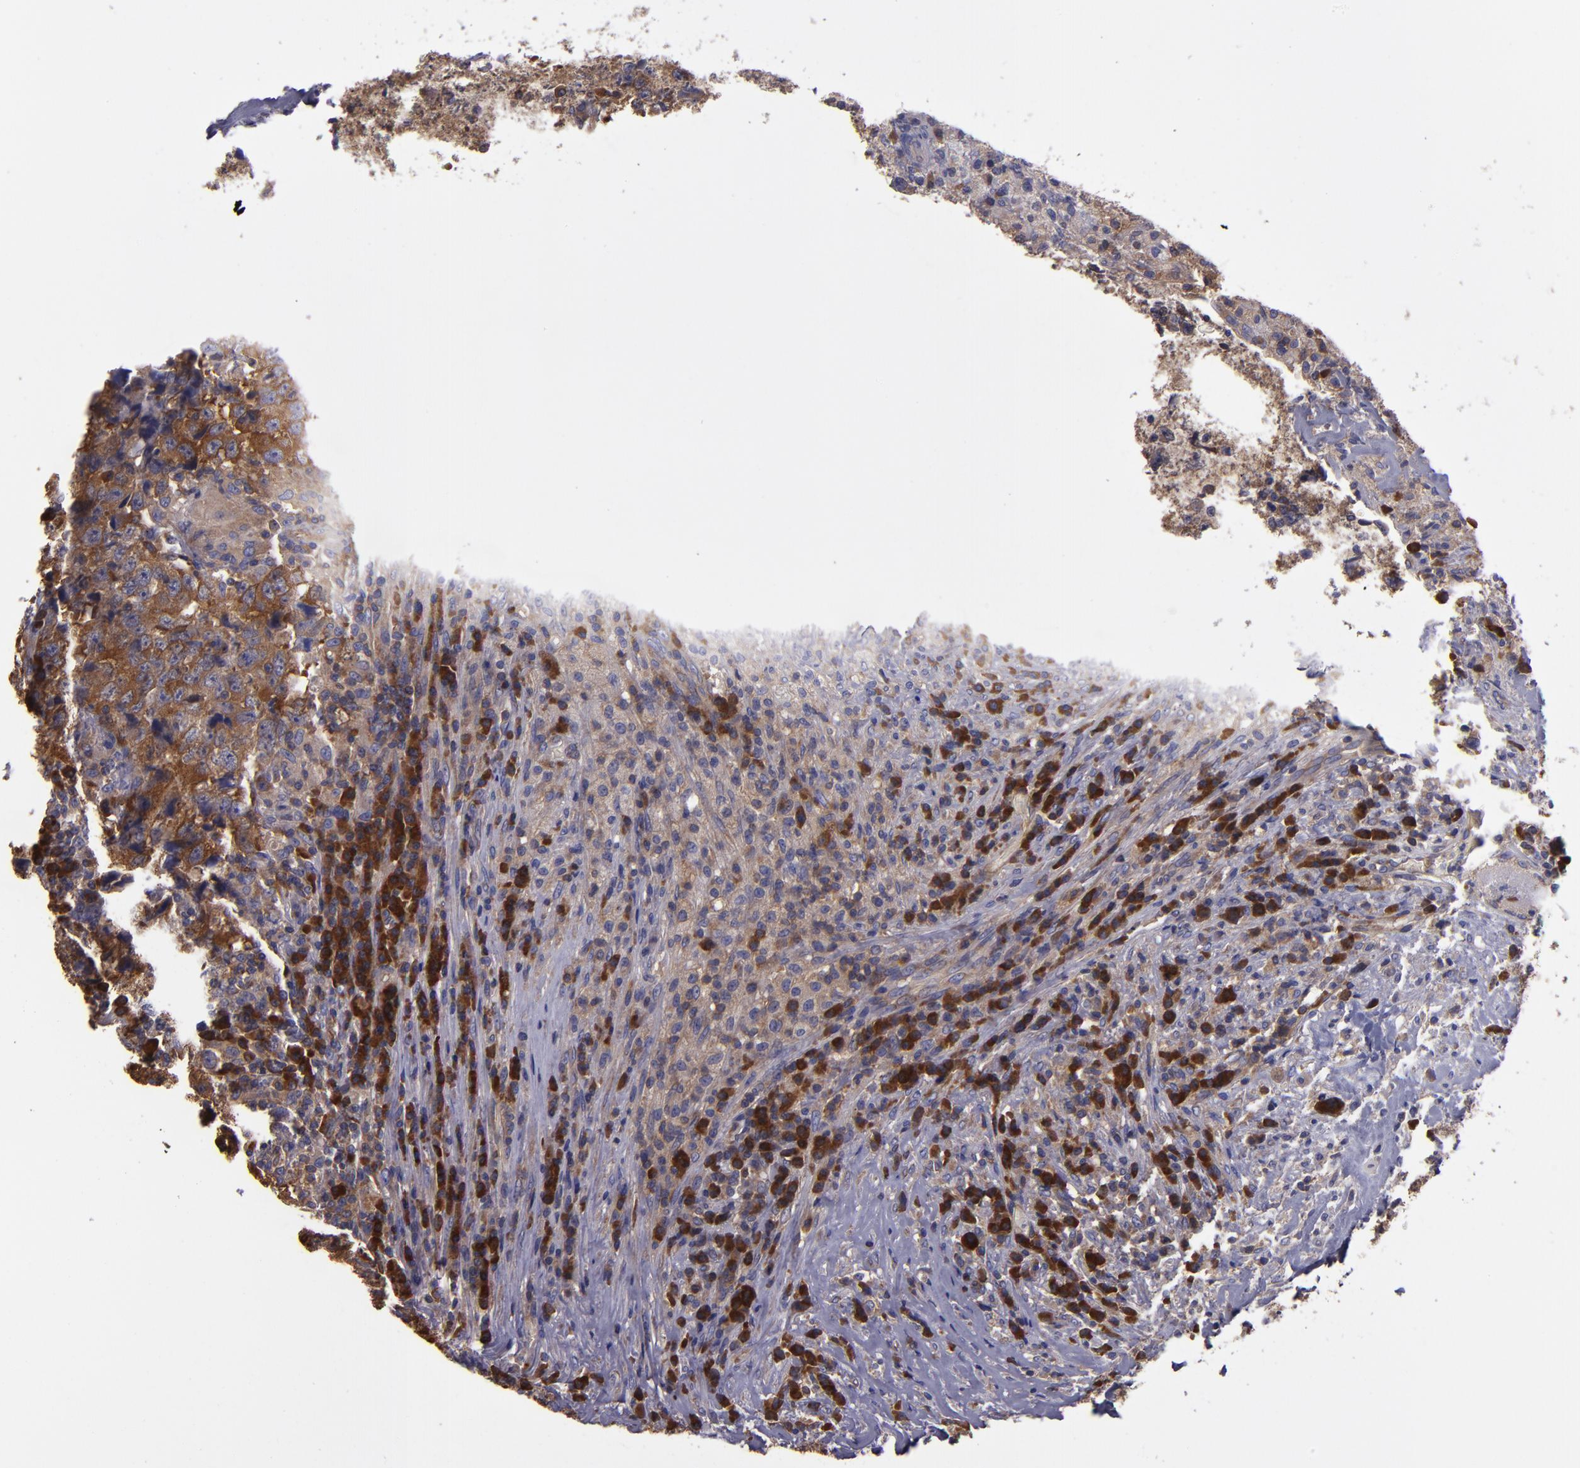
{"staining": {"intensity": "strong", "quantity": ">75%", "location": "cytoplasmic/membranous"}, "tissue": "testis cancer", "cell_type": "Tumor cells", "image_type": "cancer", "snomed": [{"axis": "morphology", "description": "Necrosis, NOS"}, {"axis": "morphology", "description": "Carcinoma, Embryonal, NOS"}, {"axis": "topography", "description": "Testis"}], "caption": "DAB immunohistochemical staining of testis embryonal carcinoma exhibits strong cytoplasmic/membranous protein positivity in approximately >75% of tumor cells.", "gene": "CARS1", "patient": {"sex": "male", "age": 19}}